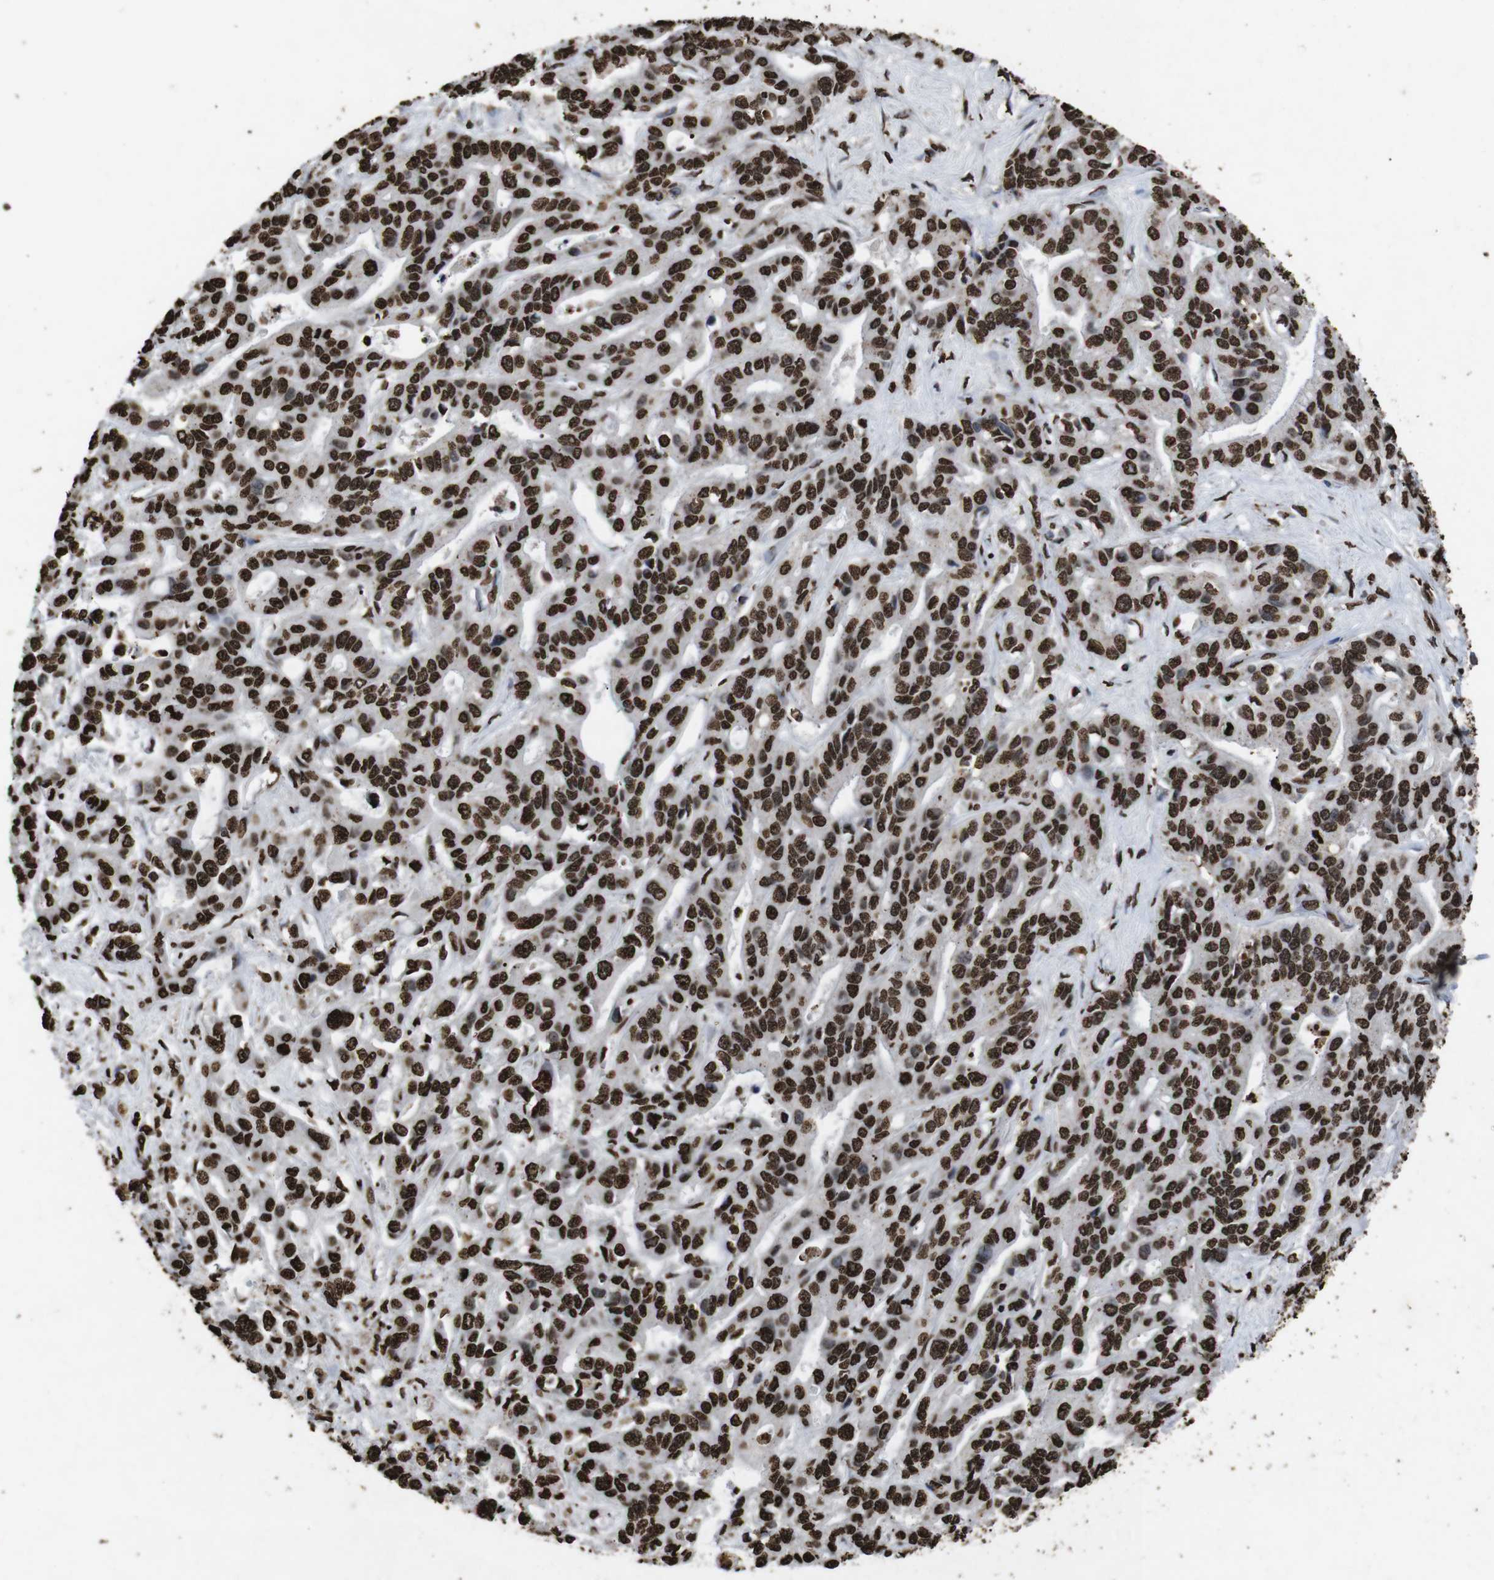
{"staining": {"intensity": "strong", "quantity": ">75%", "location": "nuclear"}, "tissue": "liver cancer", "cell_type": "Tumor cells", "image_type": "cancer", "snomed": [{"axis": "morphology", "description": "Cholangiocarcinoma"}, {"axis": "topography", "description": "Liver"}], "caption": "Protein analysis of liver cancer (cholangiocarcinoma) tissue displays strong nuclear staining in approximately >75% of tumor cells.", "gene": "MDM2", "patient": {"sex": "female", "age": 65}}